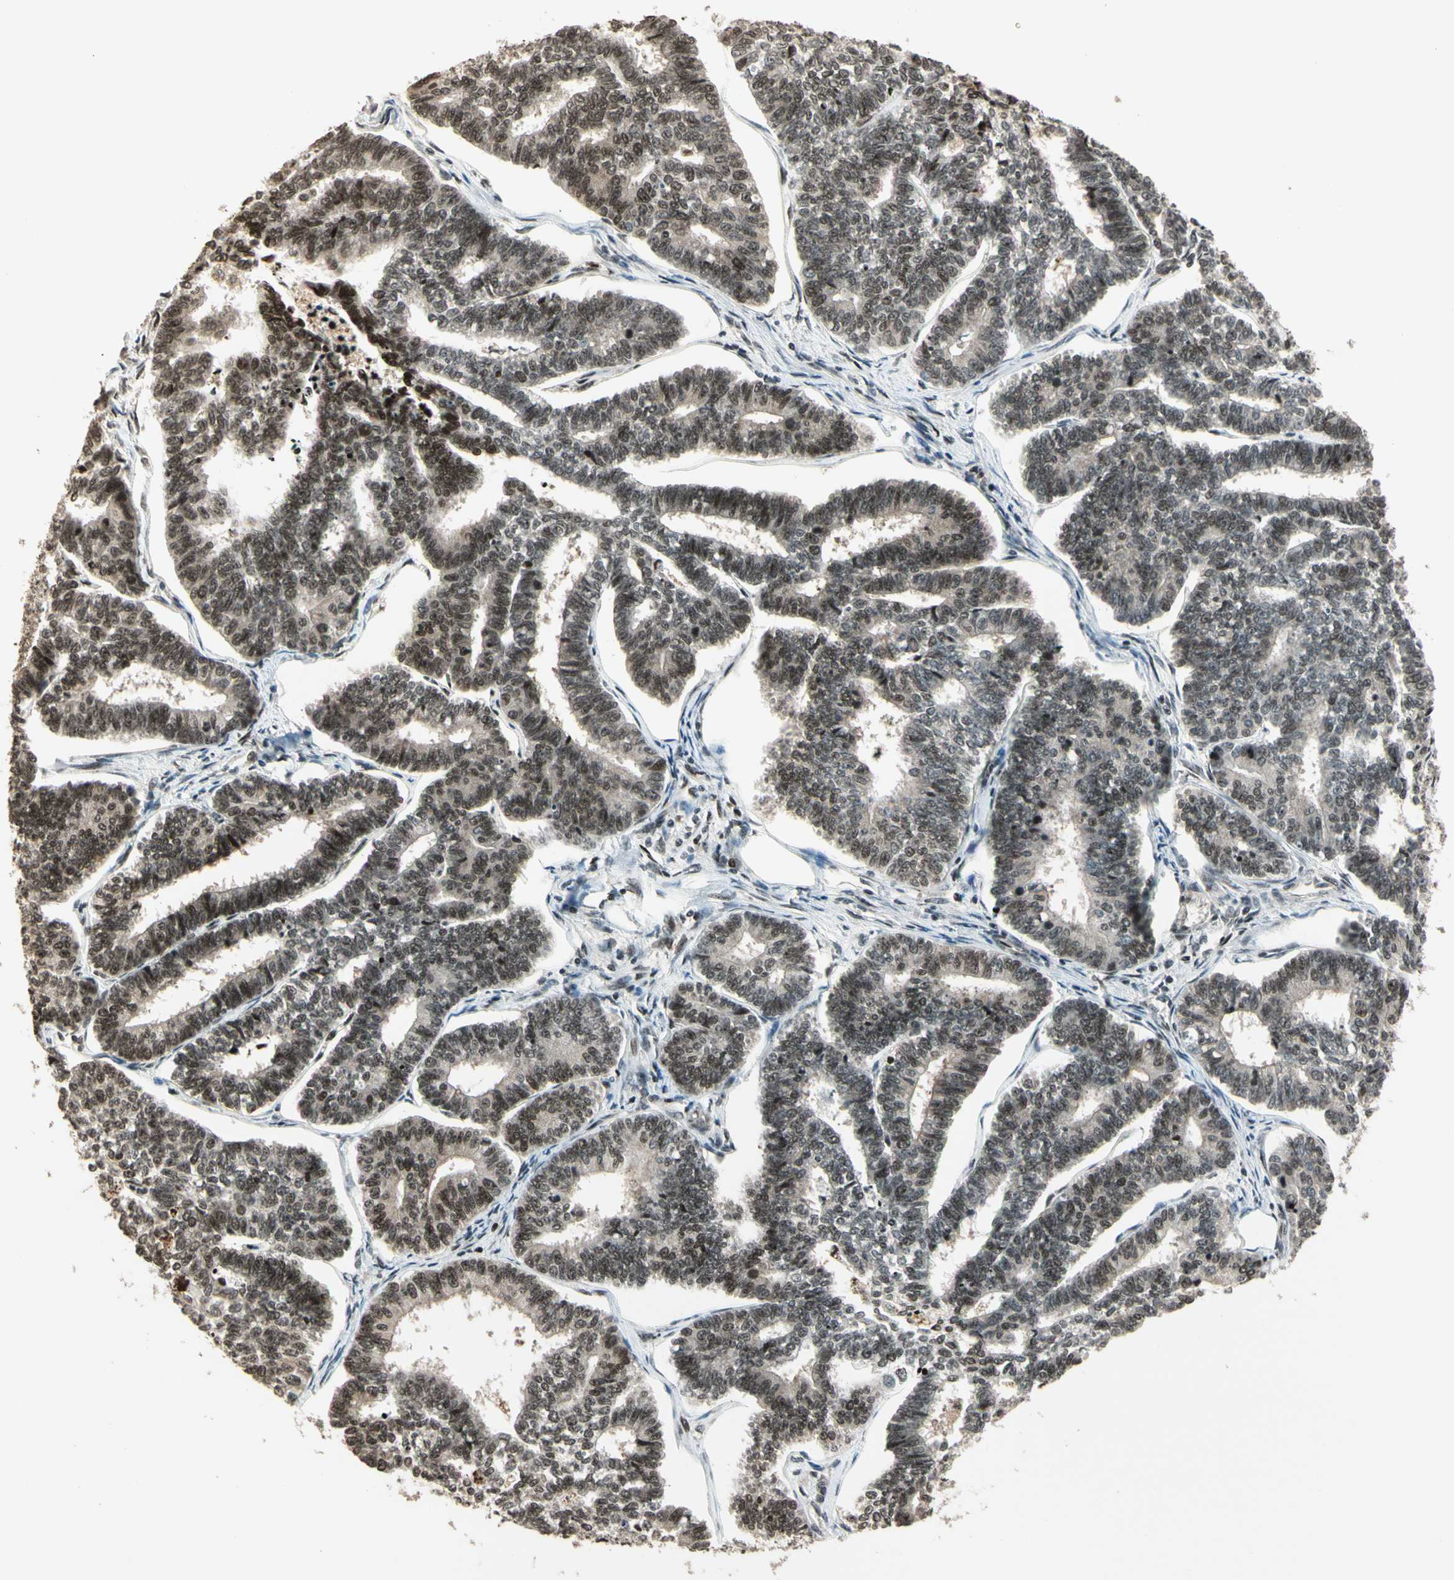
{"staining": {"intensity": "moderate", "quantity": ">75%", "location": "cytoplasmic/membranous,nuclear"}, "tissue": "endometrial cancer", "cell_type": "Tumor cells", "image_type": "cancer", "snomed": [{"axis": "morphology", "description": "Adenocarcinoma, NOS"}, {"axis": "topography", "description": "Endometrium"}], "caption": "Adenocarcinoma (endometrial) was stained to show a protein in brown. There is medium levels of moderate cytoplasmic/membranous and nuclear expression in about >75% of tumor cells.", "gene": "TSHZ3", "patient": {"sex": "female", "age": 70}}